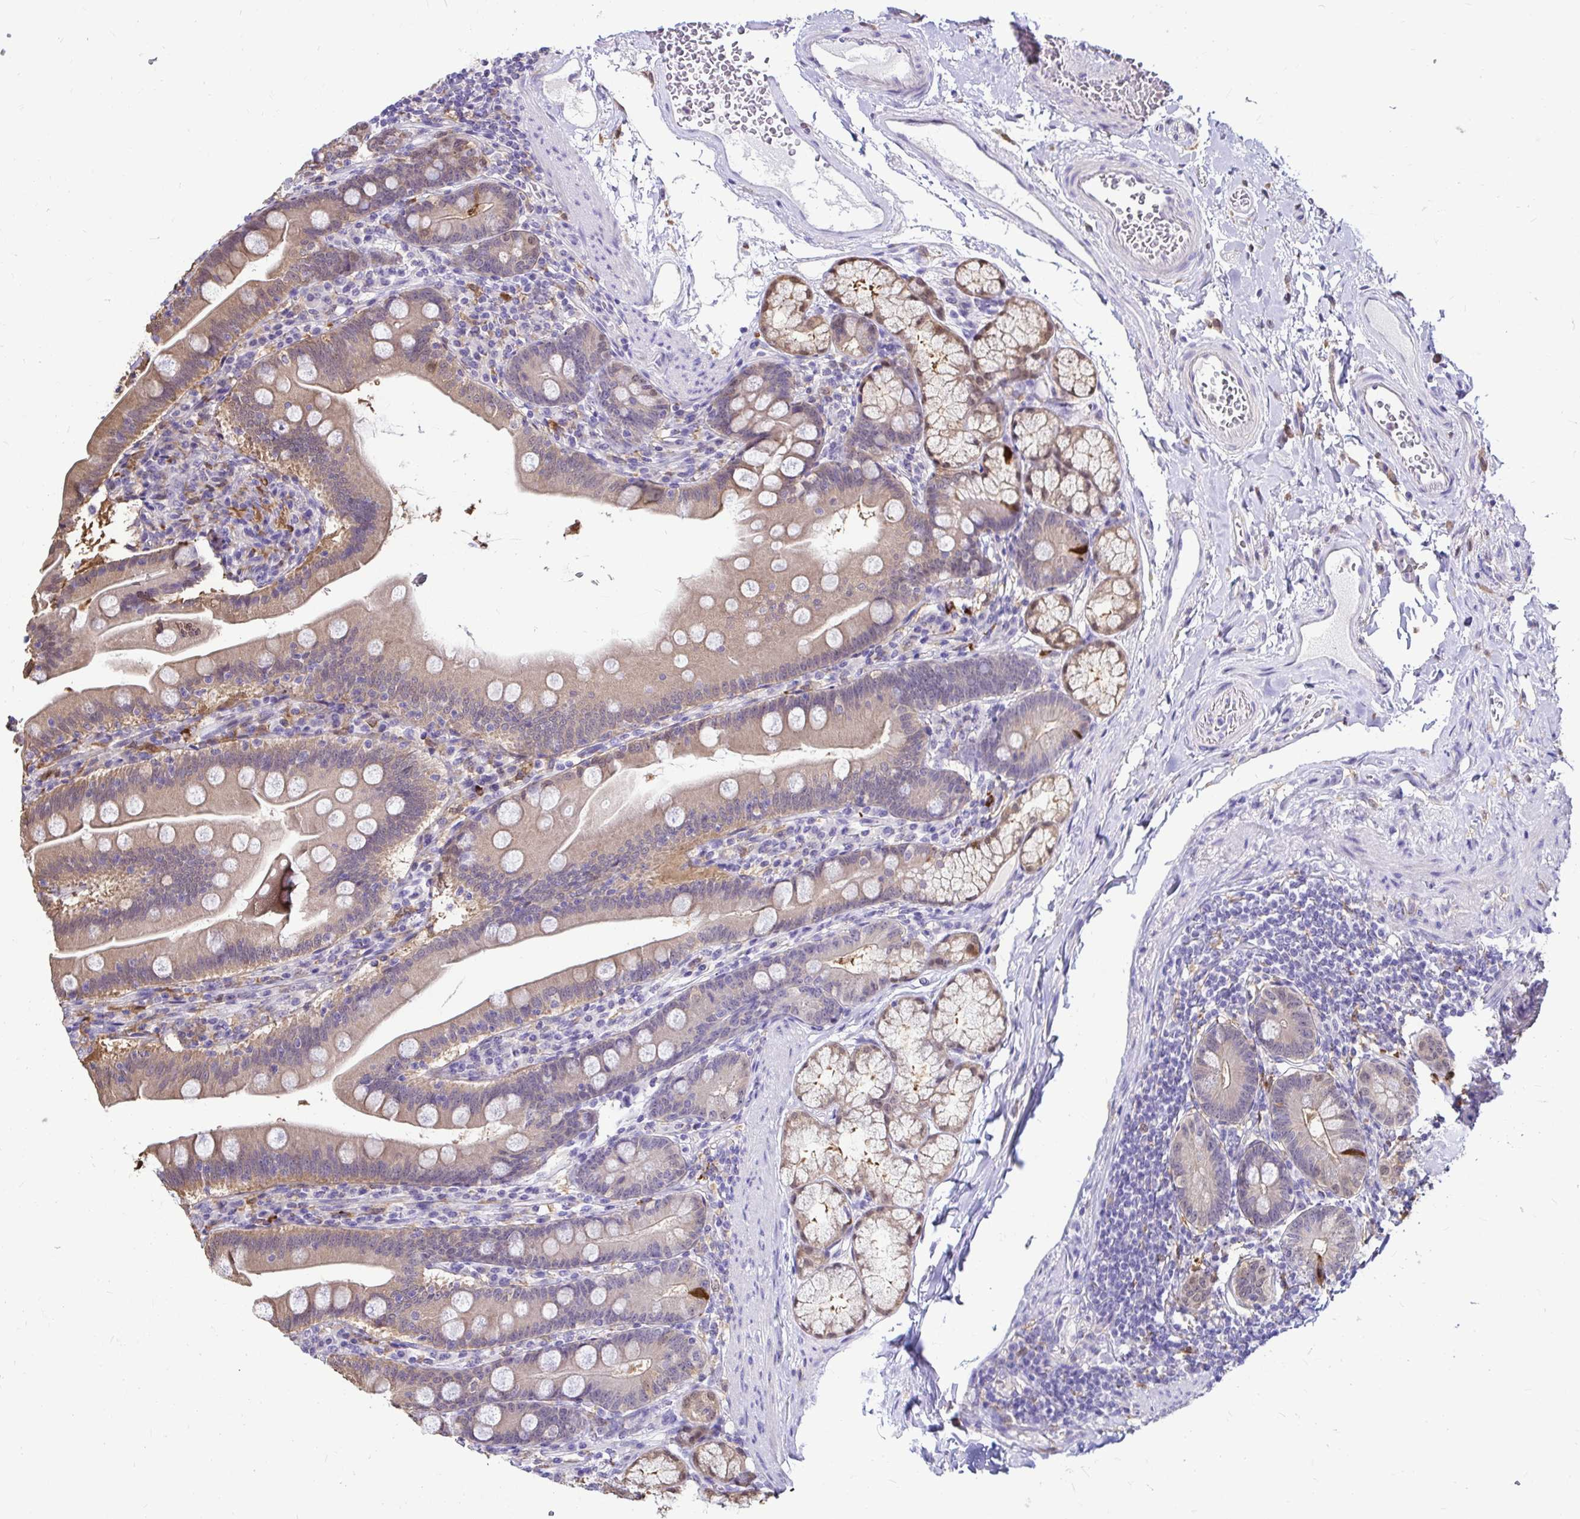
{"staining": {"intensity": "weak", "quantity": ">75%", "location": "cytoplasmic/membranous"}, "tissue": "duodenum", "cell_type": "Glandular cells", "image_type": "normal", "snomed": [{"axis": "morphology", "description": "Normal tissue, NOS"}, {"axis": "topography", "description": "Duodenum"}], "caption": "Immunohistochemical staining of unremarkable human duodenum exhibits weak cytoplasmic/membranous protein staining in approximately >75% of glandular cells.", "gene": "IDH1", "patient": {"sex": "female", "age": 67}}